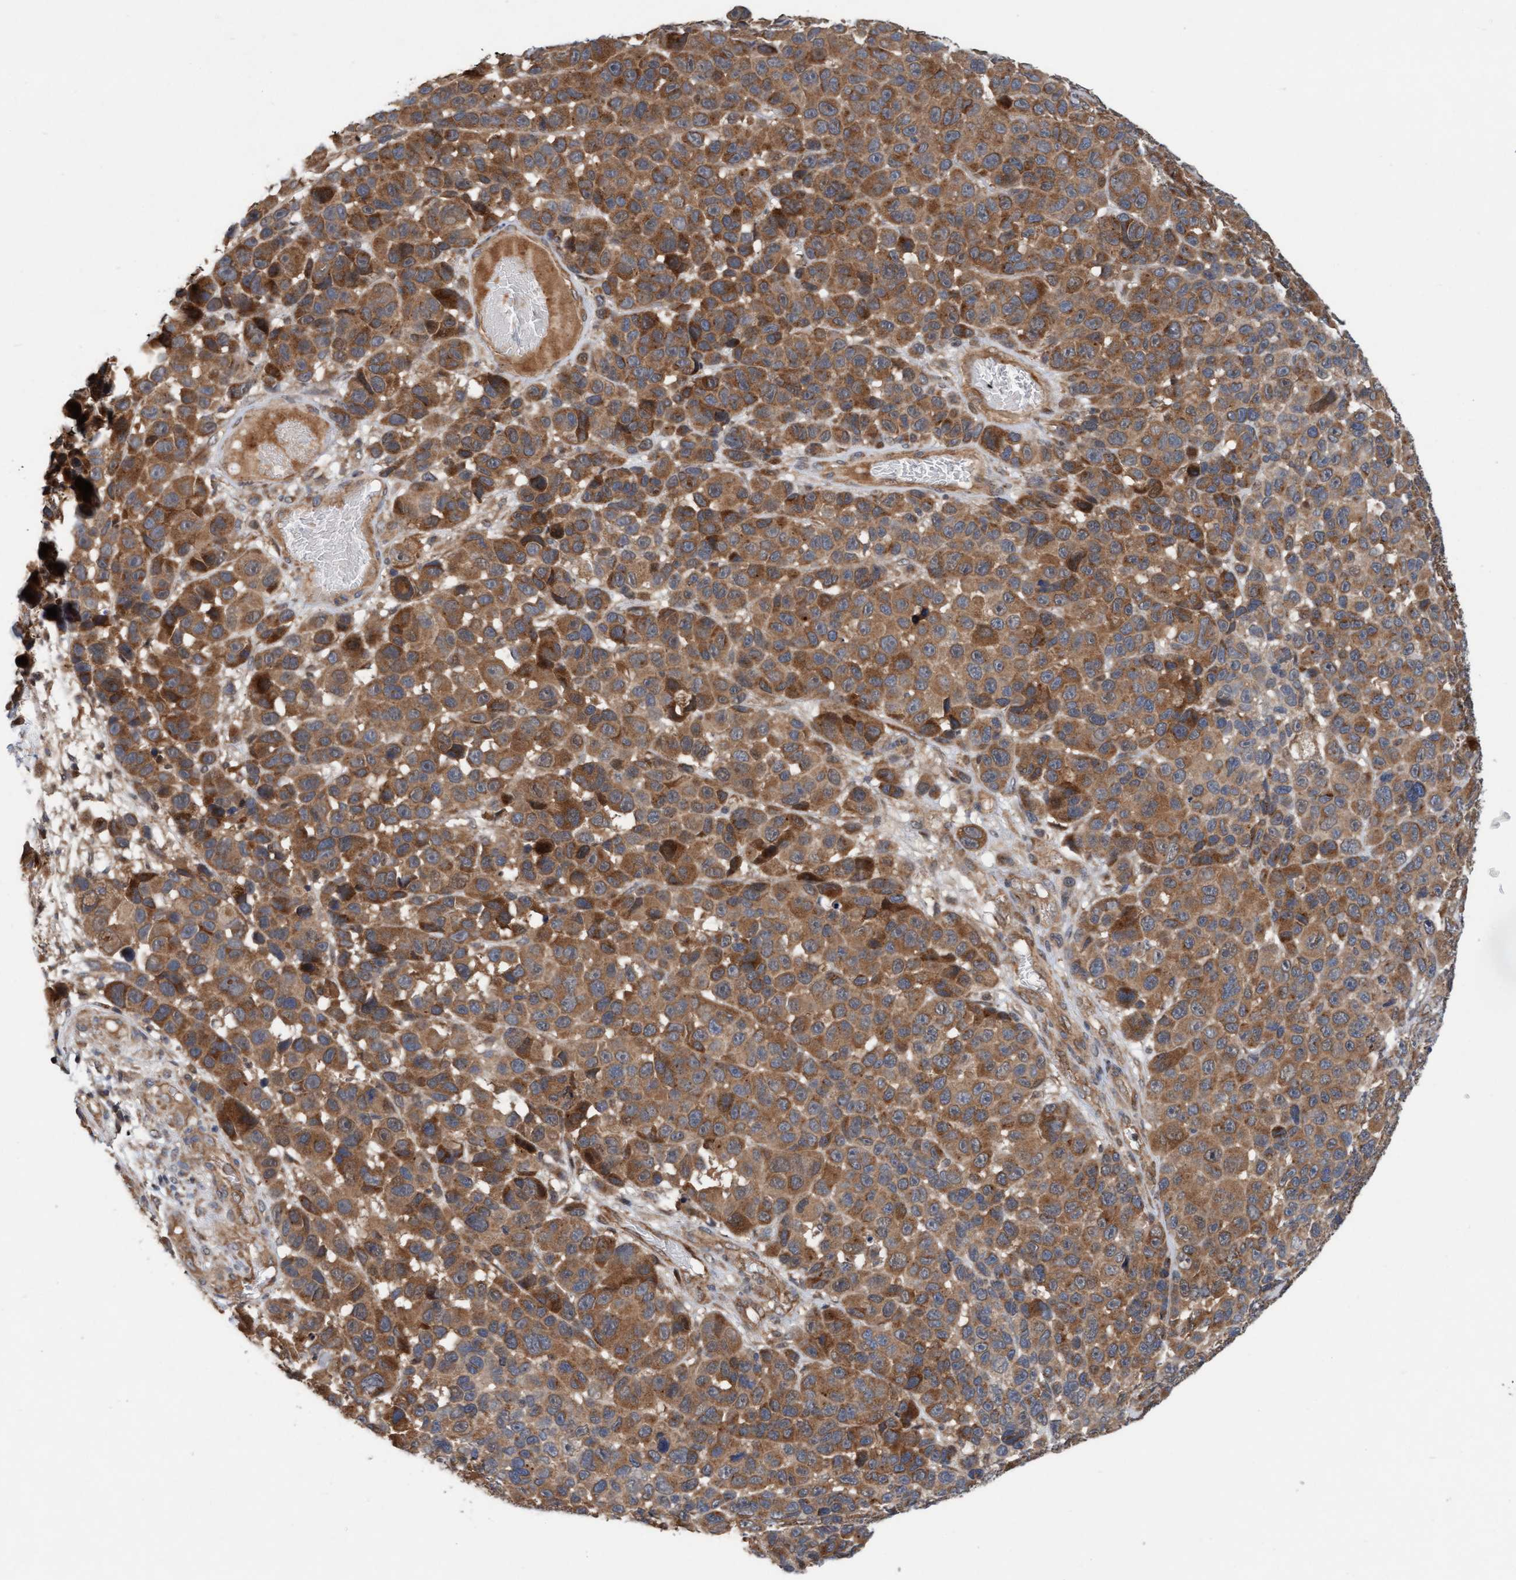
{"staining": {"intensity": "moderate", "quantity": ">75%", "location": "cytoplasmic/membranous"}, "tissue": "melanoma", "cell_type": "Tumor cells", "image_type": "cancer", "snomed": [{"axis": "morphology", "description": "Malignant melanoma, NOS"}, {"axis": "topography", "description": "Skin"}], "caption": "Brown immunohistochemical staining in human malignant melanoma demonstrates moderate cytoplasmic/membranous expression in approximately >75% of tumor cells. The staining is performed using DAB brown chromogen to label protein expression. The nuclei are counter-stained blue using hematoxylin.", "gene": "MLXIP", "patient": {"sex": "male", "age": 53}}